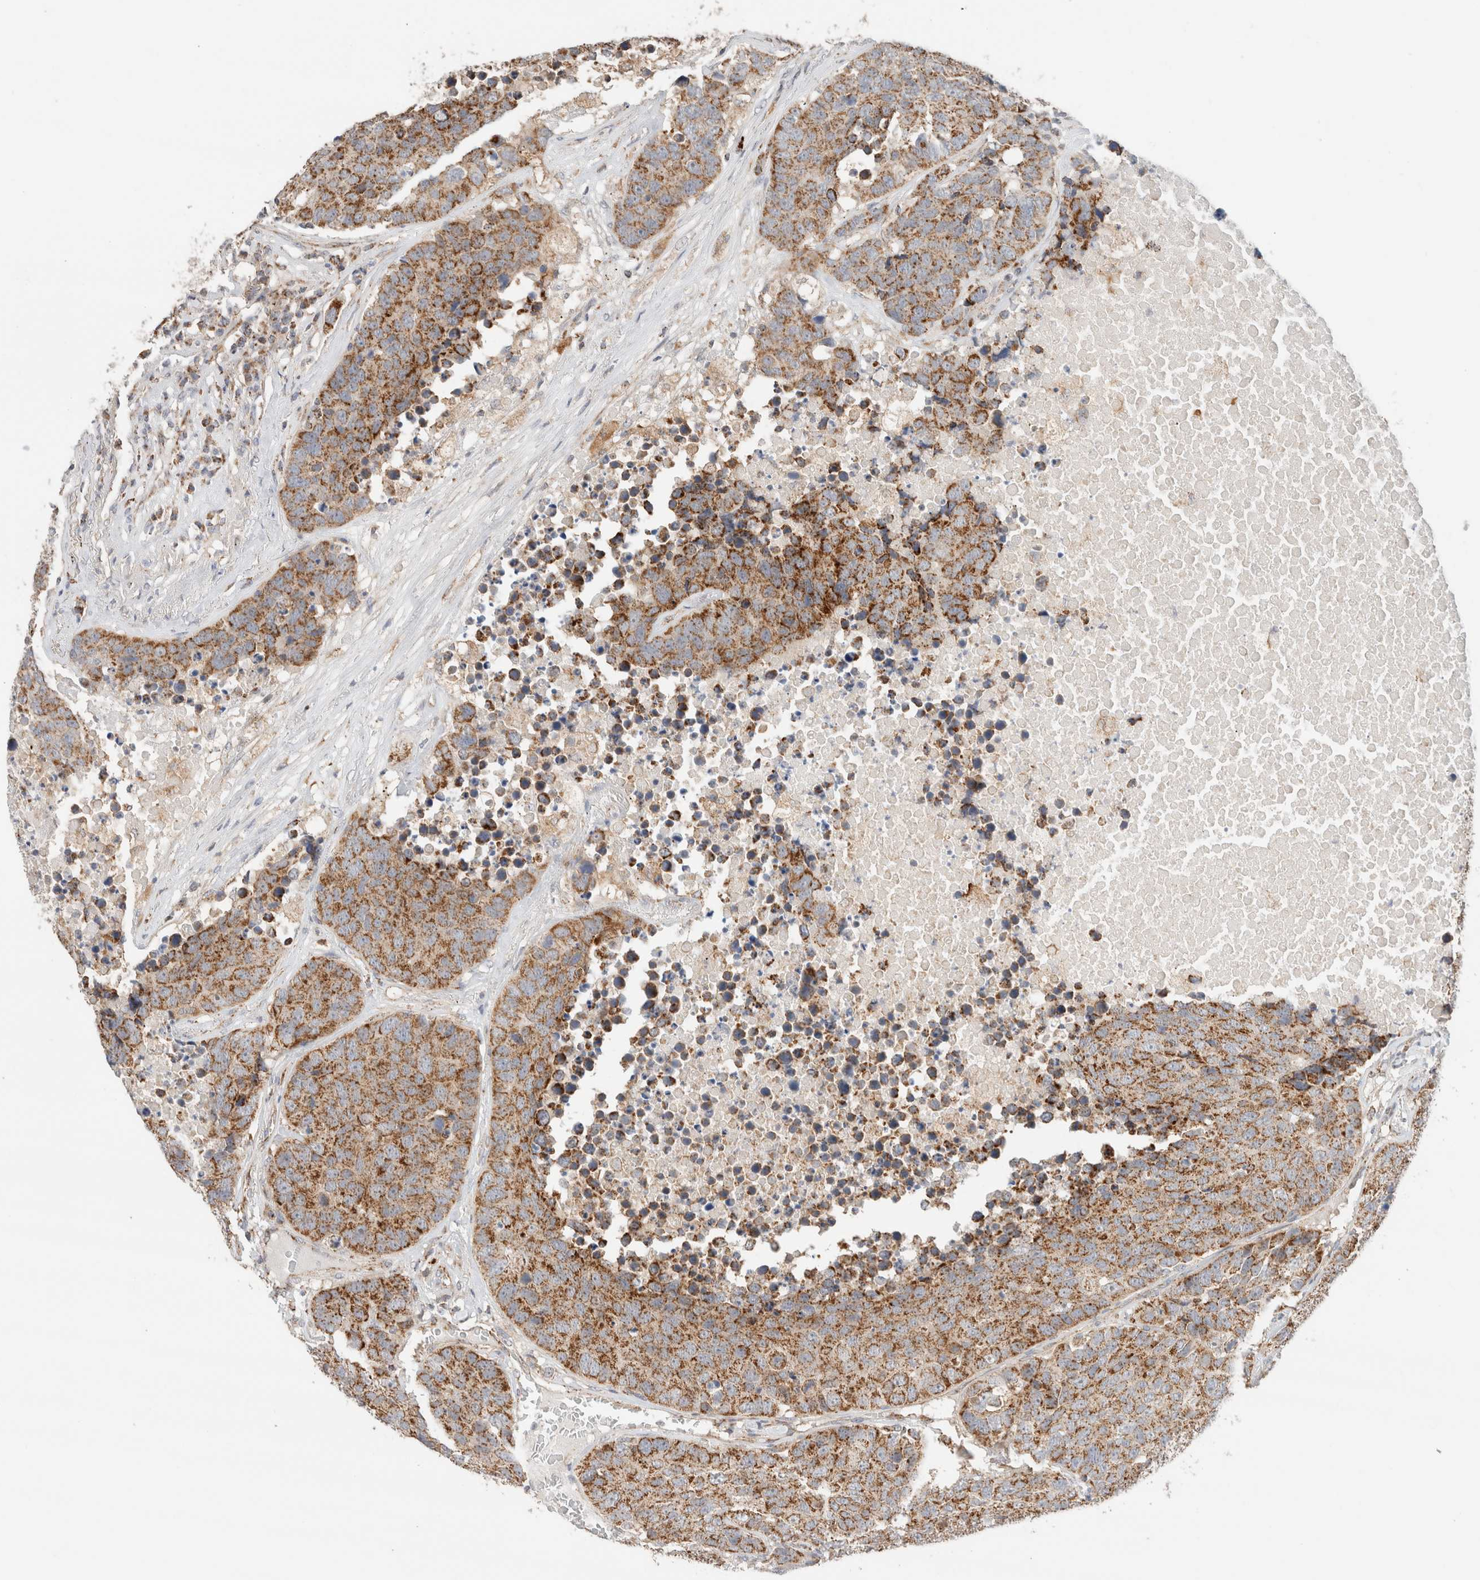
{"staining": {"intensity": "strong", "quantity": ">75%", "location": "cytoplasmic/membranous"}, "tissue": "carcinoid", "cell_type": "Tumor cells", "image_type": "cancer", "snomed": [{"axis": "morphology", "description": "Carcinoid, malignant, NOS"}, {"axis": "topography", "description": "Lung"}], "caption": "Immunohistochemistry of human malignant carcinoid reveals high levels of strong cytoplasmic/membranous positivity in about >75% of tumor cells.", "gene": "MRM3", "patient": {"sex": "male", "age": 60}}